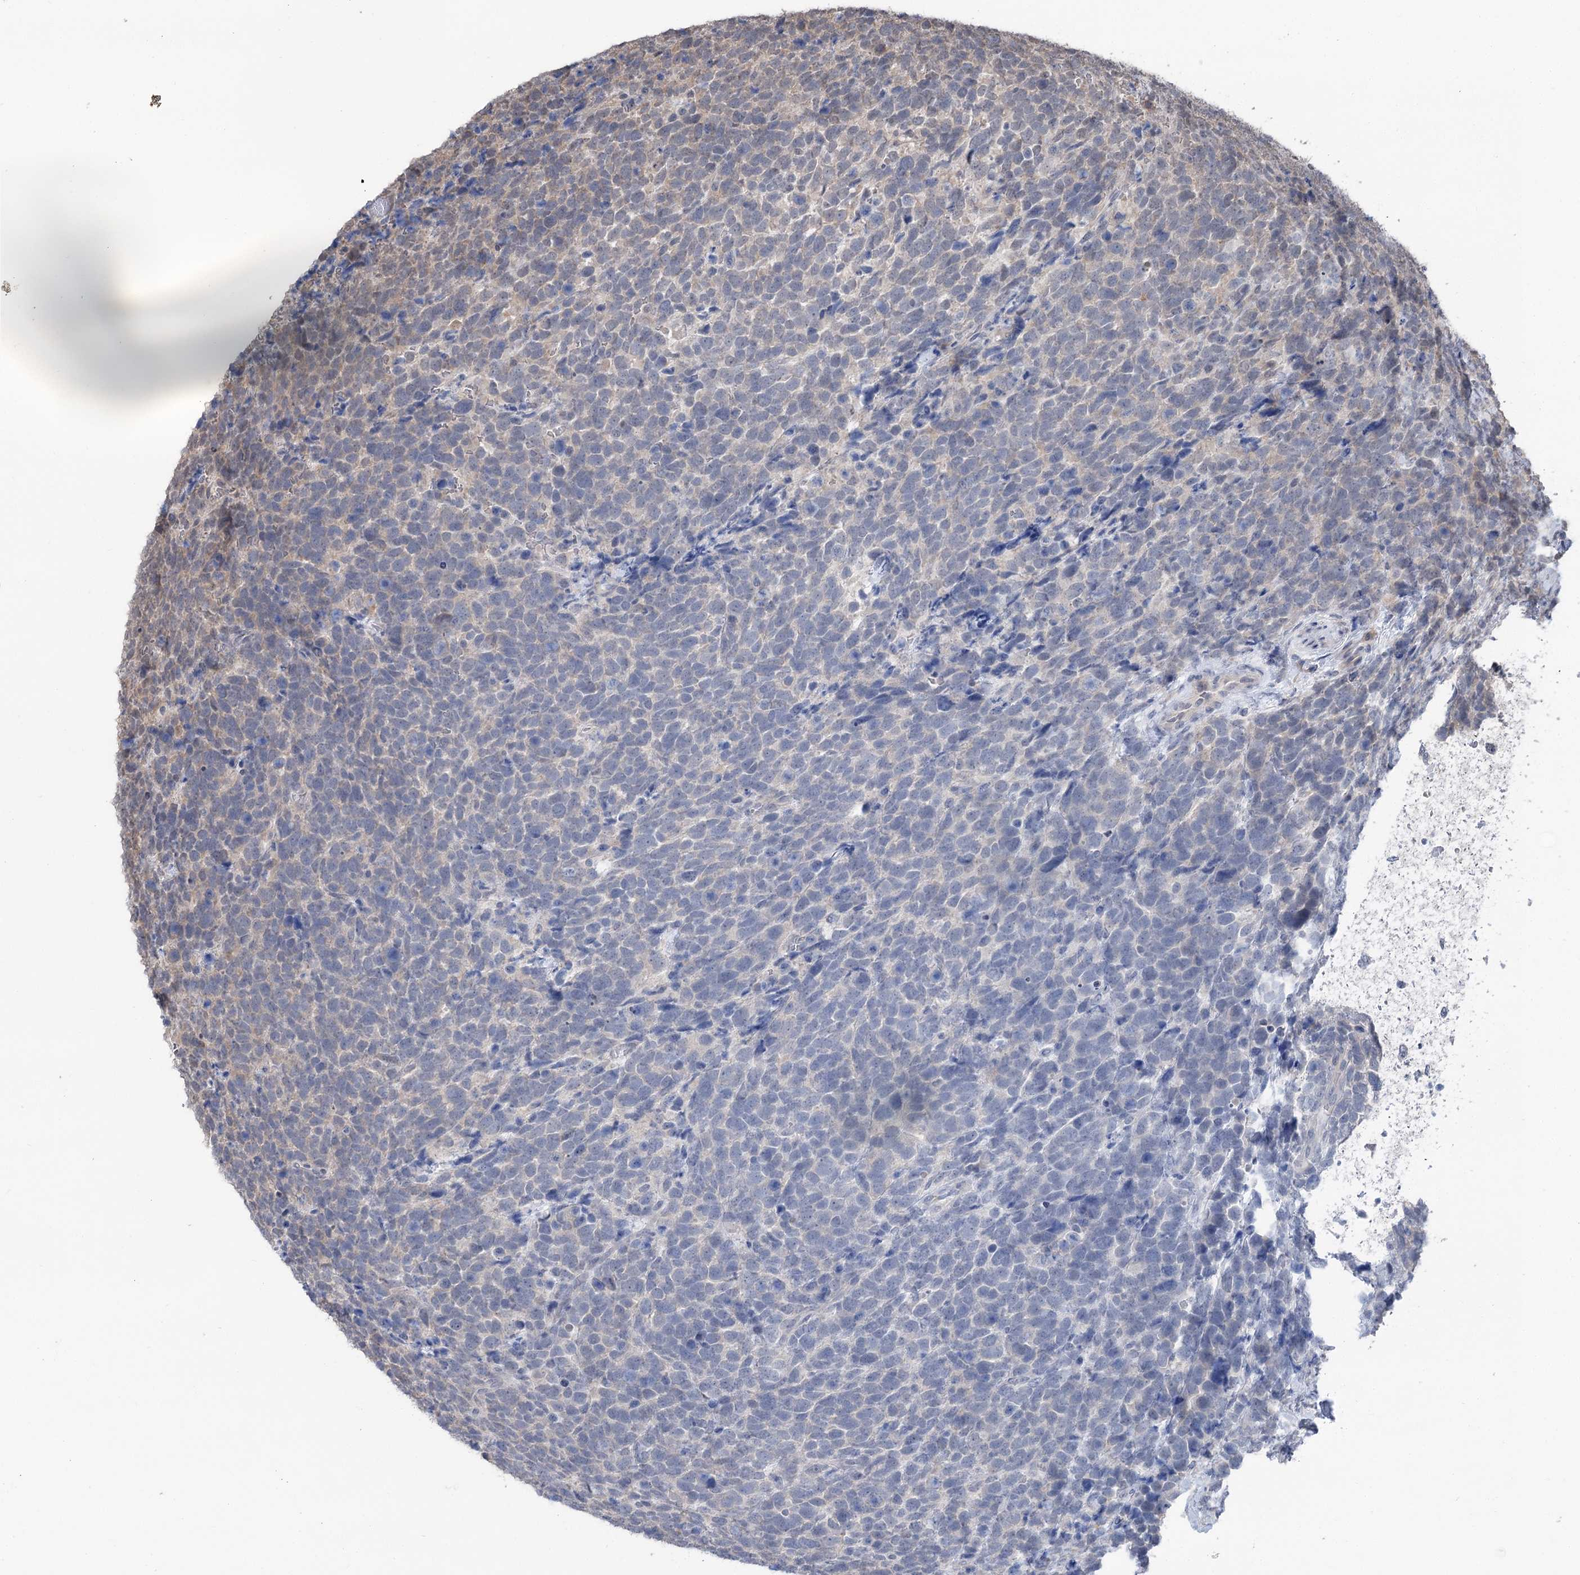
{"staining": {"intensity": "weak", "quantity": "<25%", "location": "cytoplasmic/membranous"}, "tissue": "urothelial cancer", "cell_type": "Tumor cells", "image_type": "cancer", "snomed": [{"axis": "morphology", "description": "Urothelial carcinoma, High grade"}, {"axis": "topography", "description": "Urinary bladder"}], "caption": "Histopathology image shows no significant protein staining in tumor cells of urothelial cancer.", "gene": "CCSER2", "patient": {"sex": "female", "age": 82}}